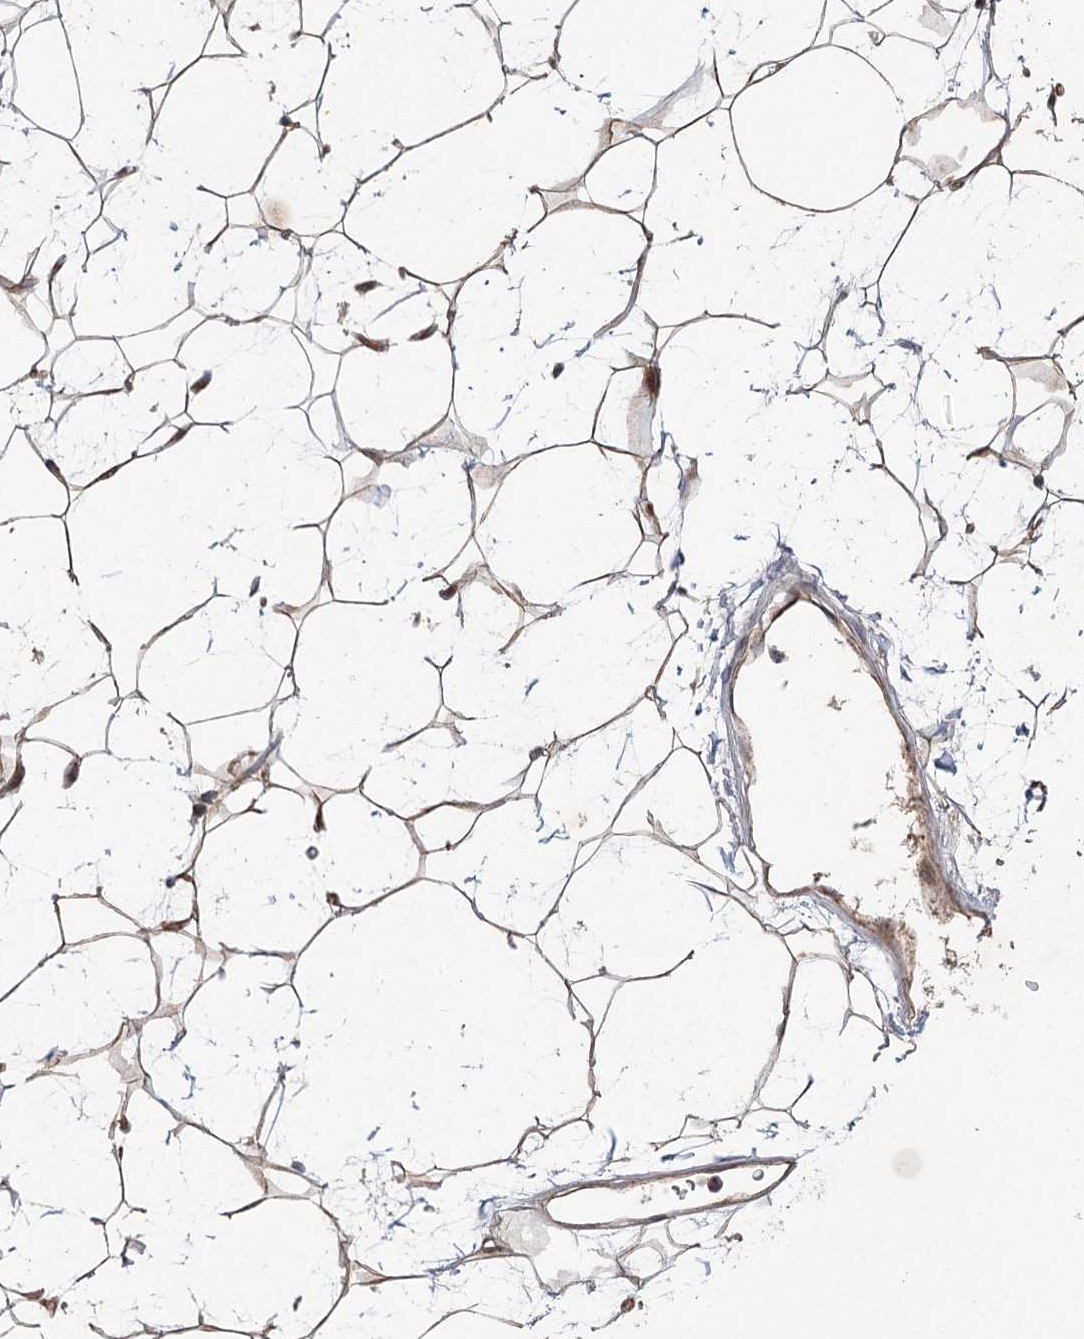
{"staining": {"intensity": "weak", "quantity": ">75%", "location": "cytoplasmic/membranous"}, "tissue": "adipose tissue", "cell_type": "Adipocytes", "image_type": "normal", "snomed": [{"axis": "morphology", "description": "Normal tissue, NOS"}, {"axis": "topography", "description": "Breast"}], "caption": "Protein analysis of benign adipose tissue demonstrates weak cytoplasmic/membranous expression in approximately >75% of adipocytes. The staining was performed using DAB to visualize the protein expression in brown, while the nuclei were stained in blue with hematoxylin (Magnification: 20x).", "gene": "METTL24", "patient": {"sex": "female", "age": 26}}